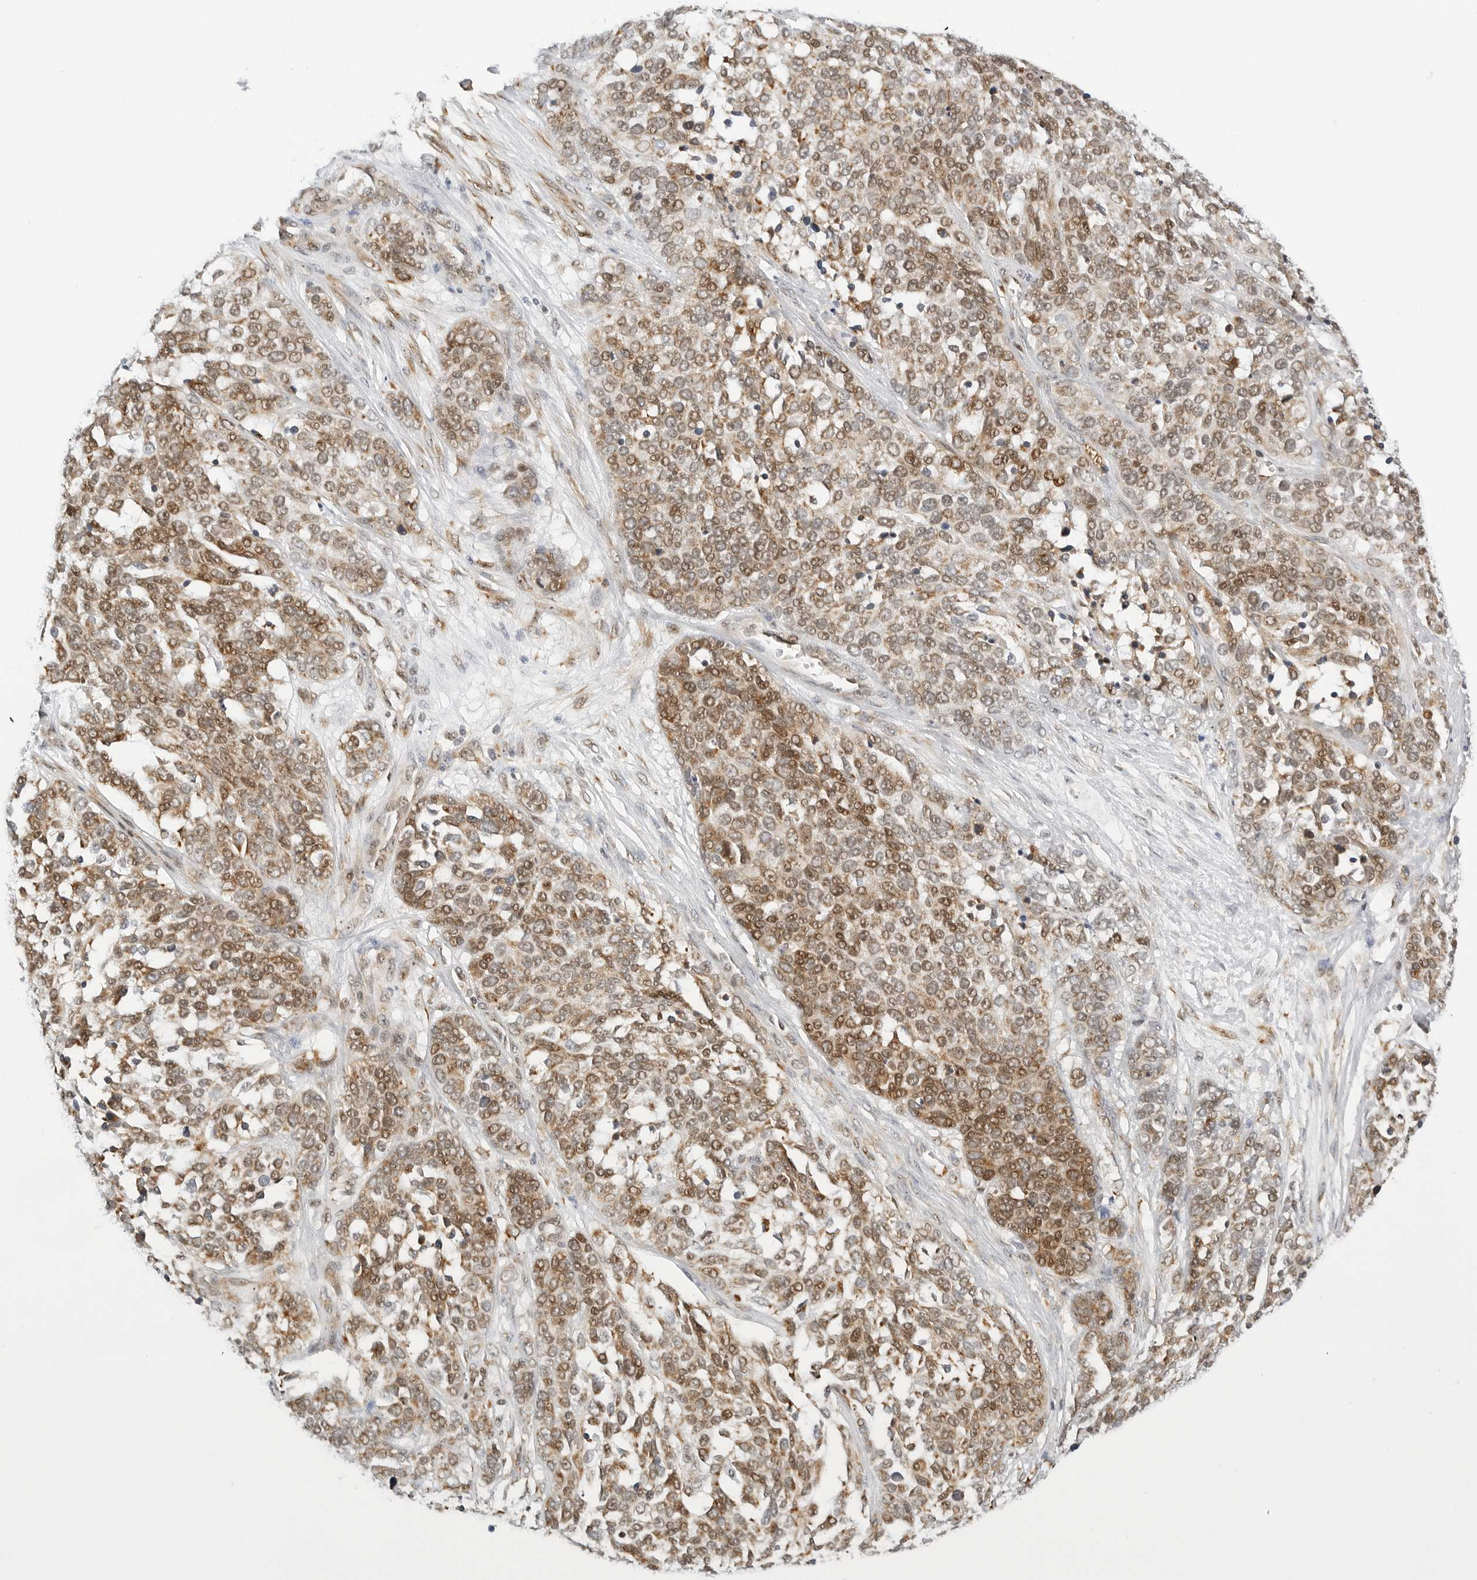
{"staining": {"intensity": "moderate", "quantity": ">75%", "location": "cytoplasmic/membranous,nuclear"}, "tissue": "ovarian cancer", "cell_type": "Tumor cells", "image_type": "cancer", "snomed": [{"axis": "morphology", "description": "Cystadenocarcinoma, serous, NOS"}, {"axis": "topography", "description": "Ovary"}], "caption": "The immunohistochemical stain highlights moderate cytoplasmic/membranous and nuclear positivity in tumor cells of ovarian cancer (serous cystadenocarcinoma) tissue.", "gene": "RIMKLA", "patient": {"sex": "female", "age": 44}}